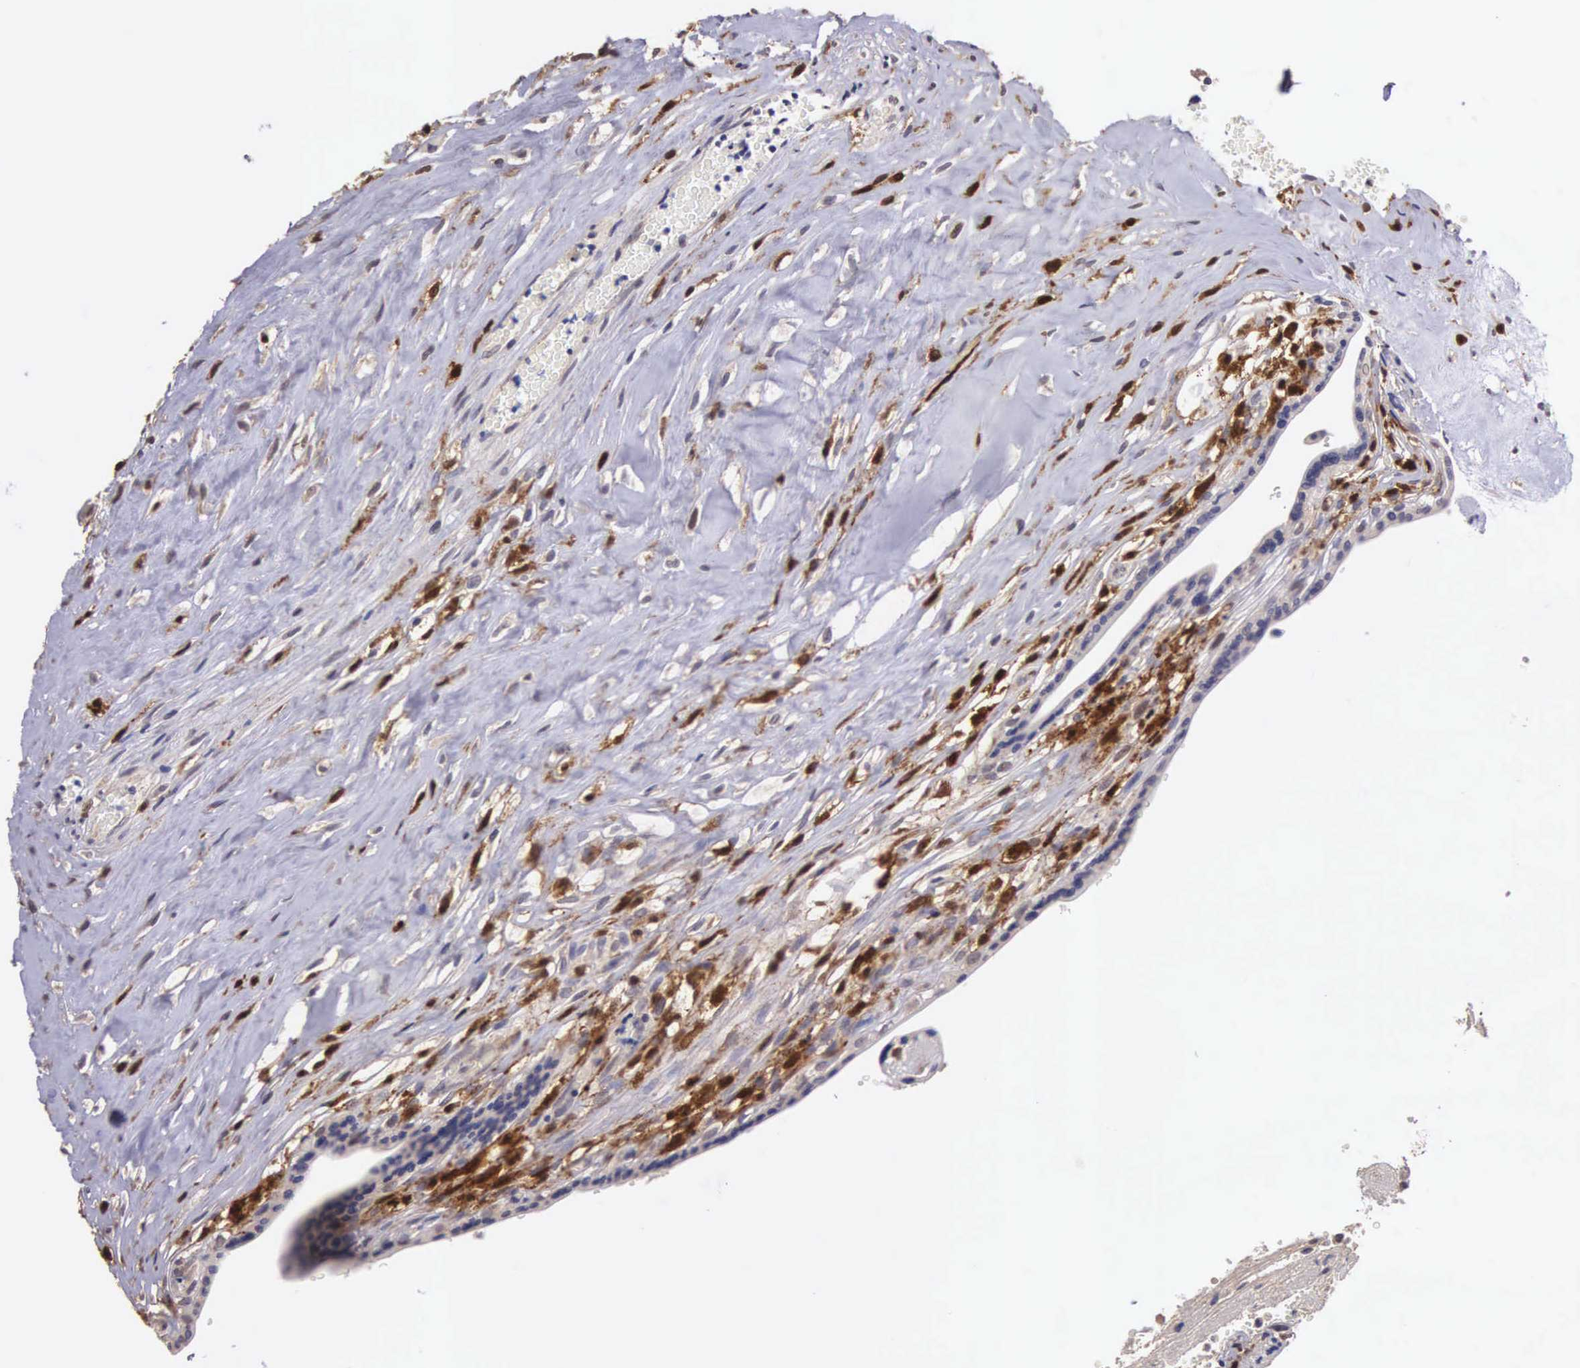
{"staining": {"intensity": "weak", "quantity": ">75%", "location": "cytoplasmic/membranous"}, "tissue": "placenta", "cell_type": "Decidual cells", "image_type": "normal", "snomed": [{"axis": "morphology", "description": "Normal tissue, NOS"}, {"axis": "topography", "description": "Placenta"}], "caption": "Immunohistochemistry (IHC) photomicrograph of unremarkable placenta stained for a protein (brown), which displays low levels of weak cytoplasmic/membranous staining in about >75% of decidual cells.", "gene": "CDC45", "patient": {"sex": "female", "age": 24}}